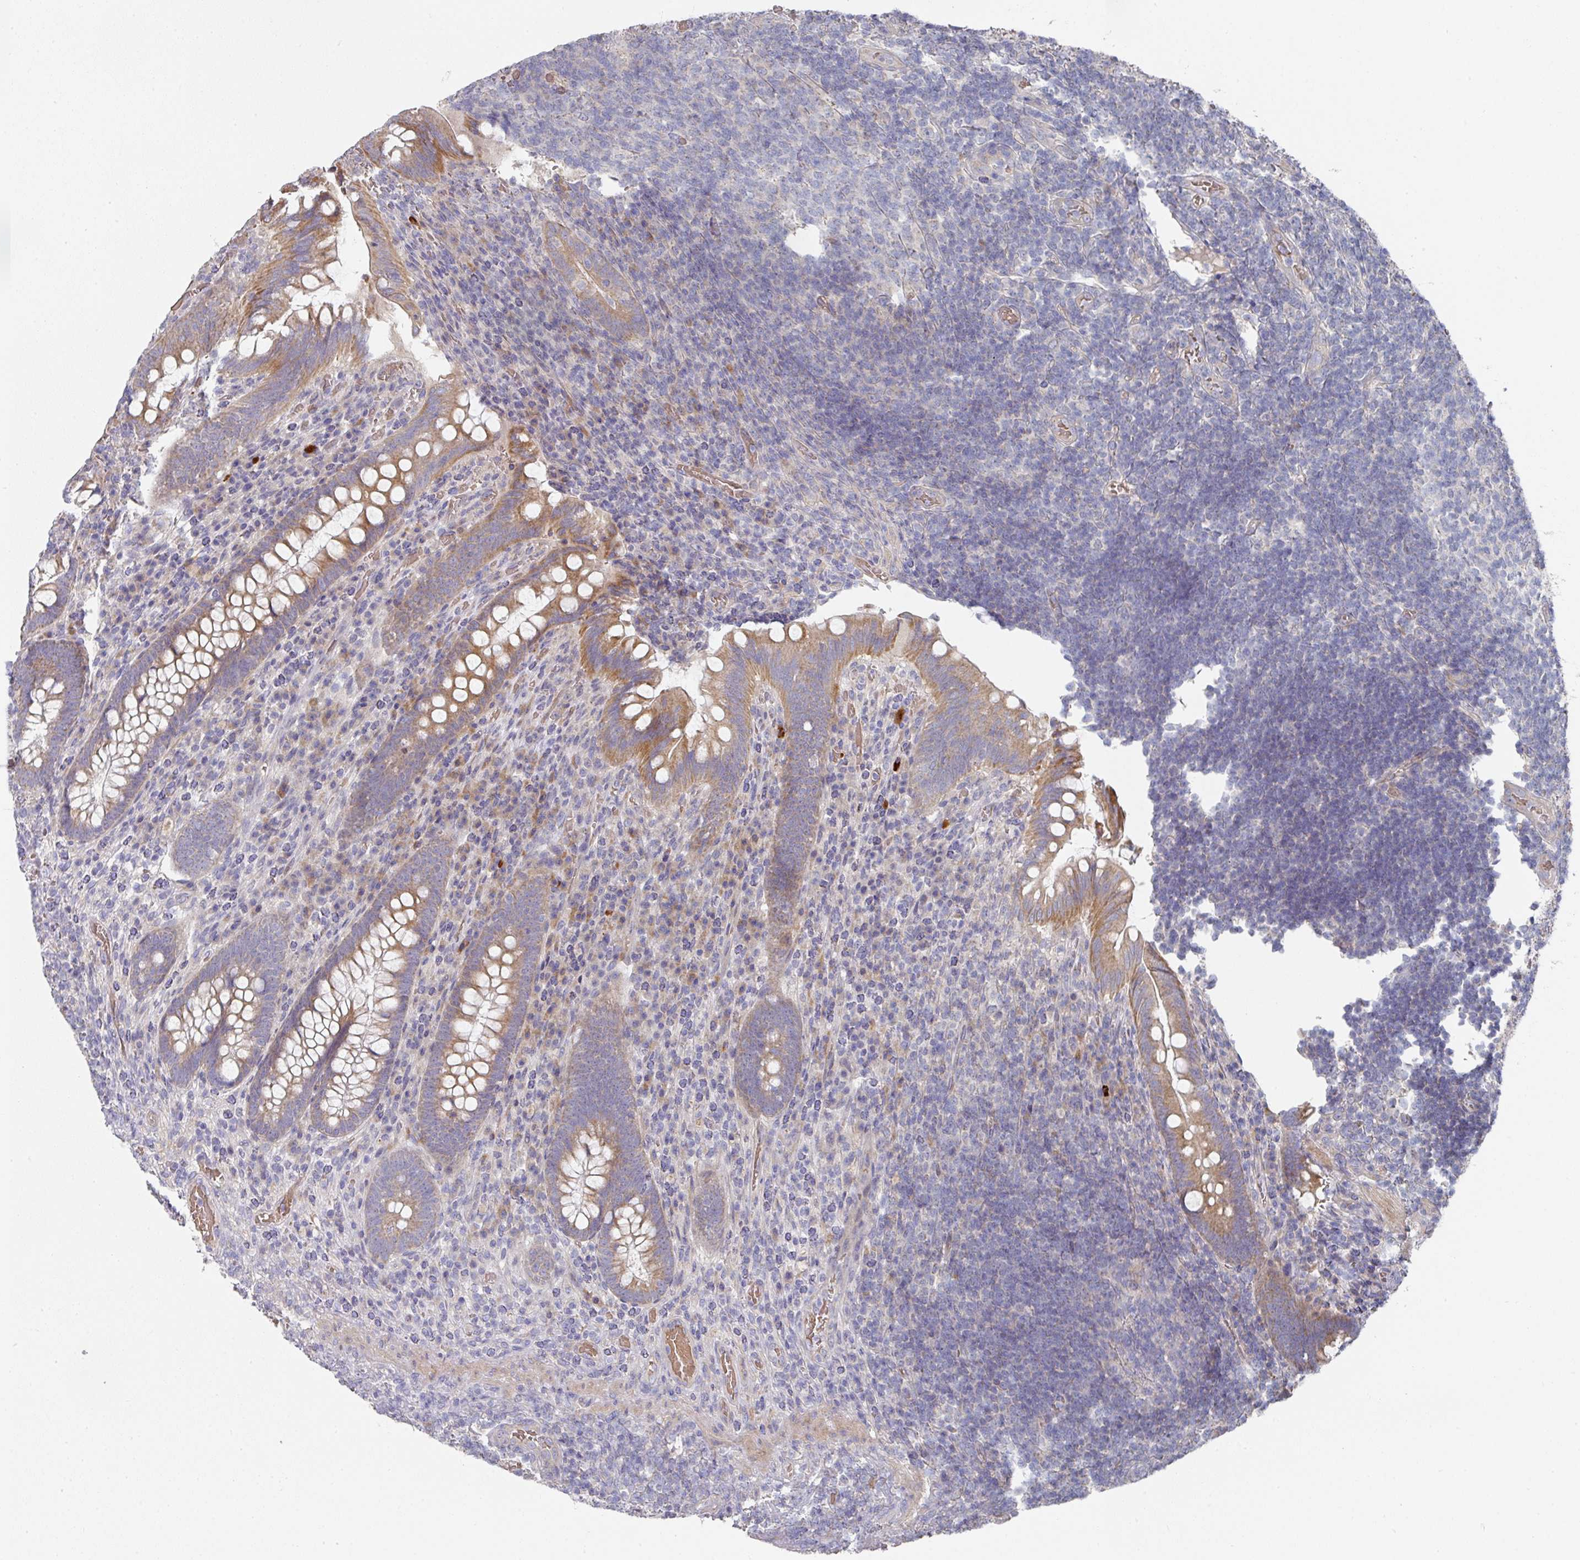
{"staining": {"intensity": "moderate", "quantity": ">75%", "location": "cytoplasmic/membranous"}, "tissue": "appendix", "cell_type": "Glandular cells", "image_type": "normal", "snomed": [{"axis": "morphology", "description": "Normal tissue, NOS"}, {"axis": "topography", "description": "Appendix"}], "caption": "Glandular cells display medium levels of moderate cytoplasmic/membranous expression in approximately >75% of cells in unremarkable appendix. Using DAB (3,3'-diaminobenzidine) (brown) and hematoxylin (blue) stains, captured at high magnification using brightfield microscopy.", "gene": "PYROXD2", "patient": {"sex": "female", "age": 43}}